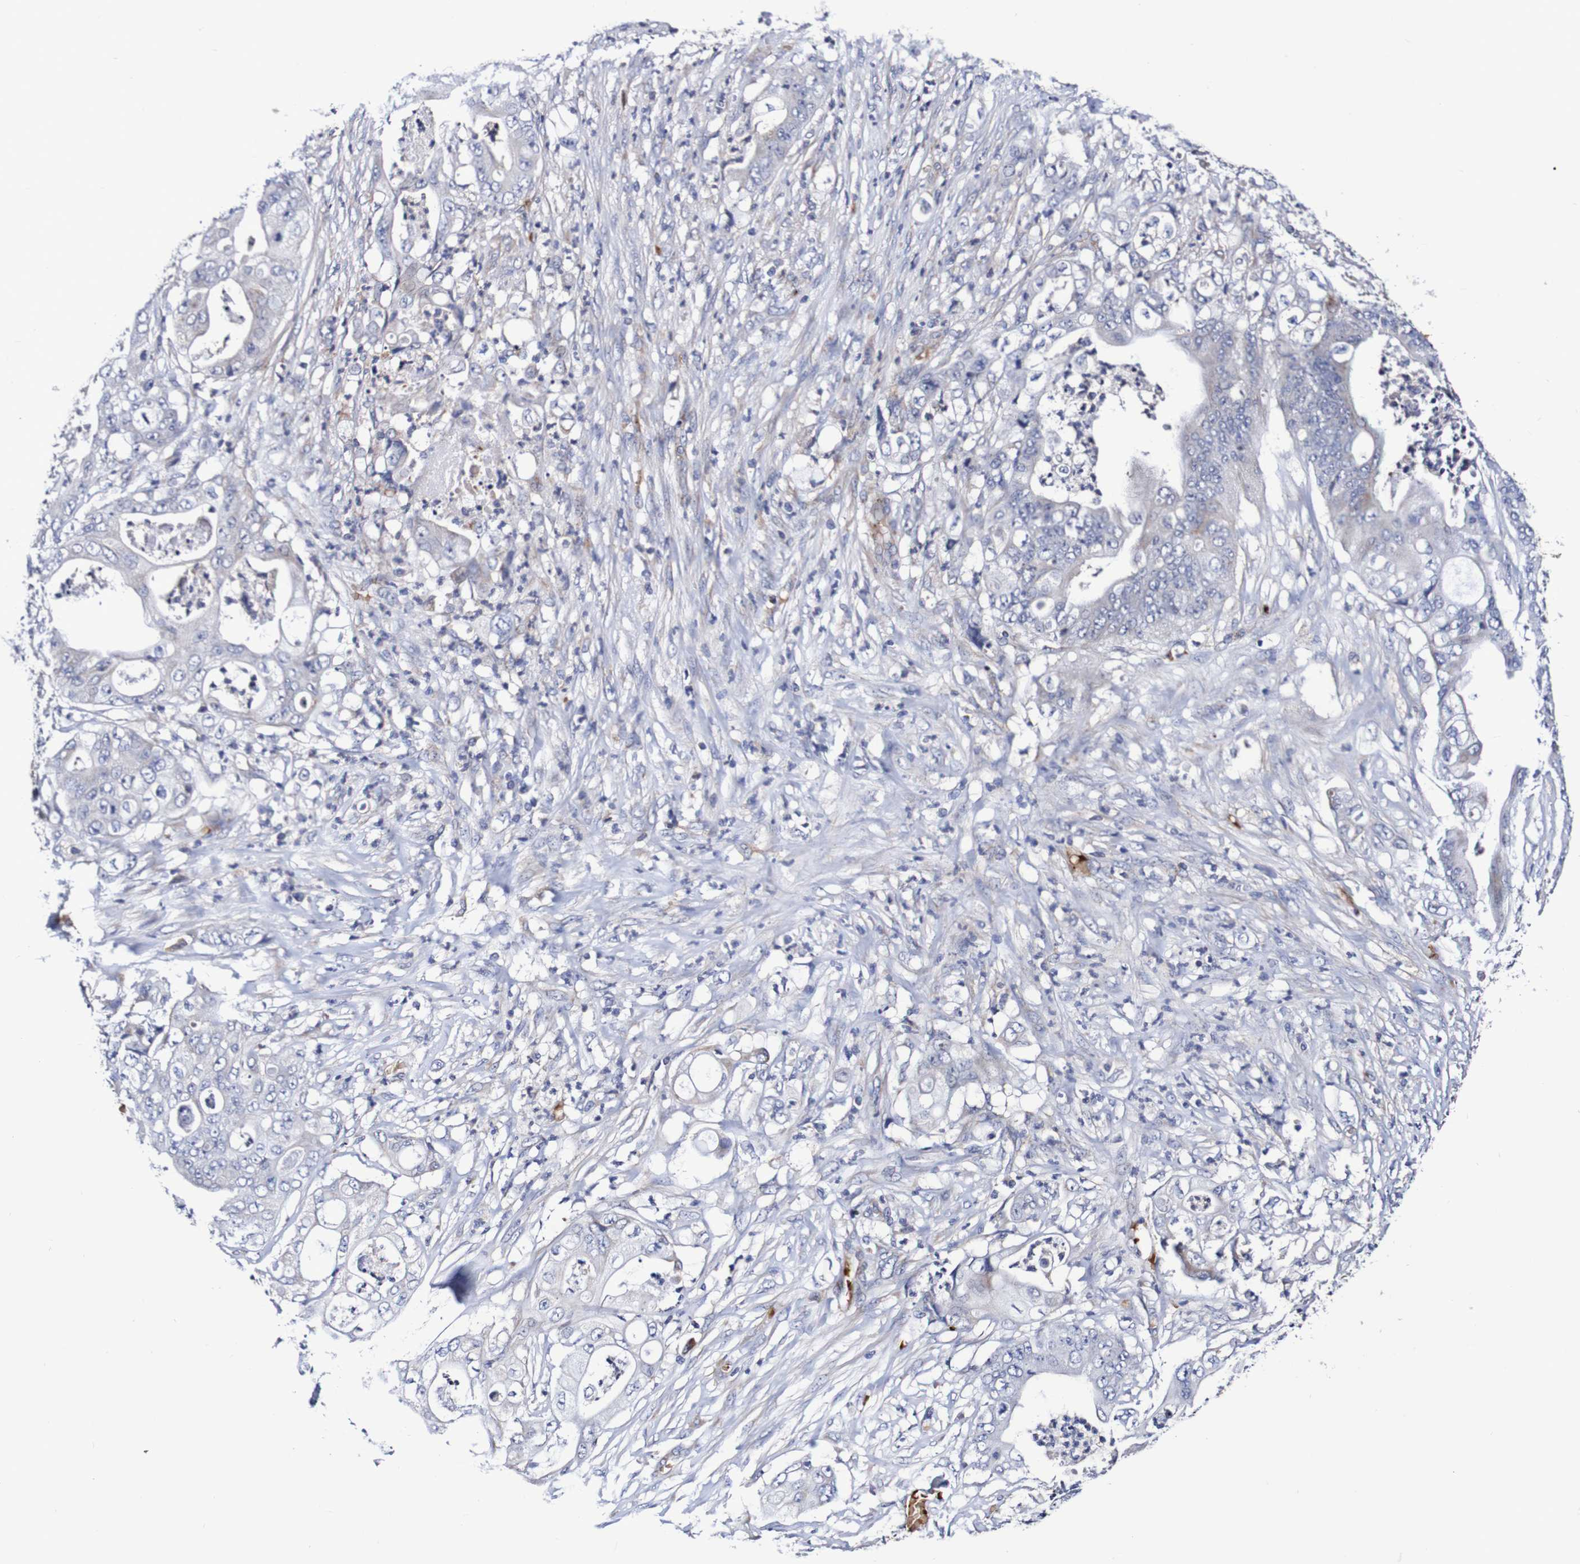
{"staining": {"intensity": "negative", "quantity": "none", "location": "none"}, "tissue": "stomach cancer", "cell_type": "Tumor cells", "image_type": "cancer", "snomed": [{"axis": "morphology", "description": "Adenocarcinoma, NOS"}, {"axis": "topography", "description": "Stomach"}], "caption": "Tumor cells show no significant protein staining in adenocarcinoma (stomach). (Brightfield microscopy of DAB (3,3'-diaminobenzidine) immunohistochemistry at high magnification).", "gene": "WNT4", "patient": {"sex": "female", "age": 73}}